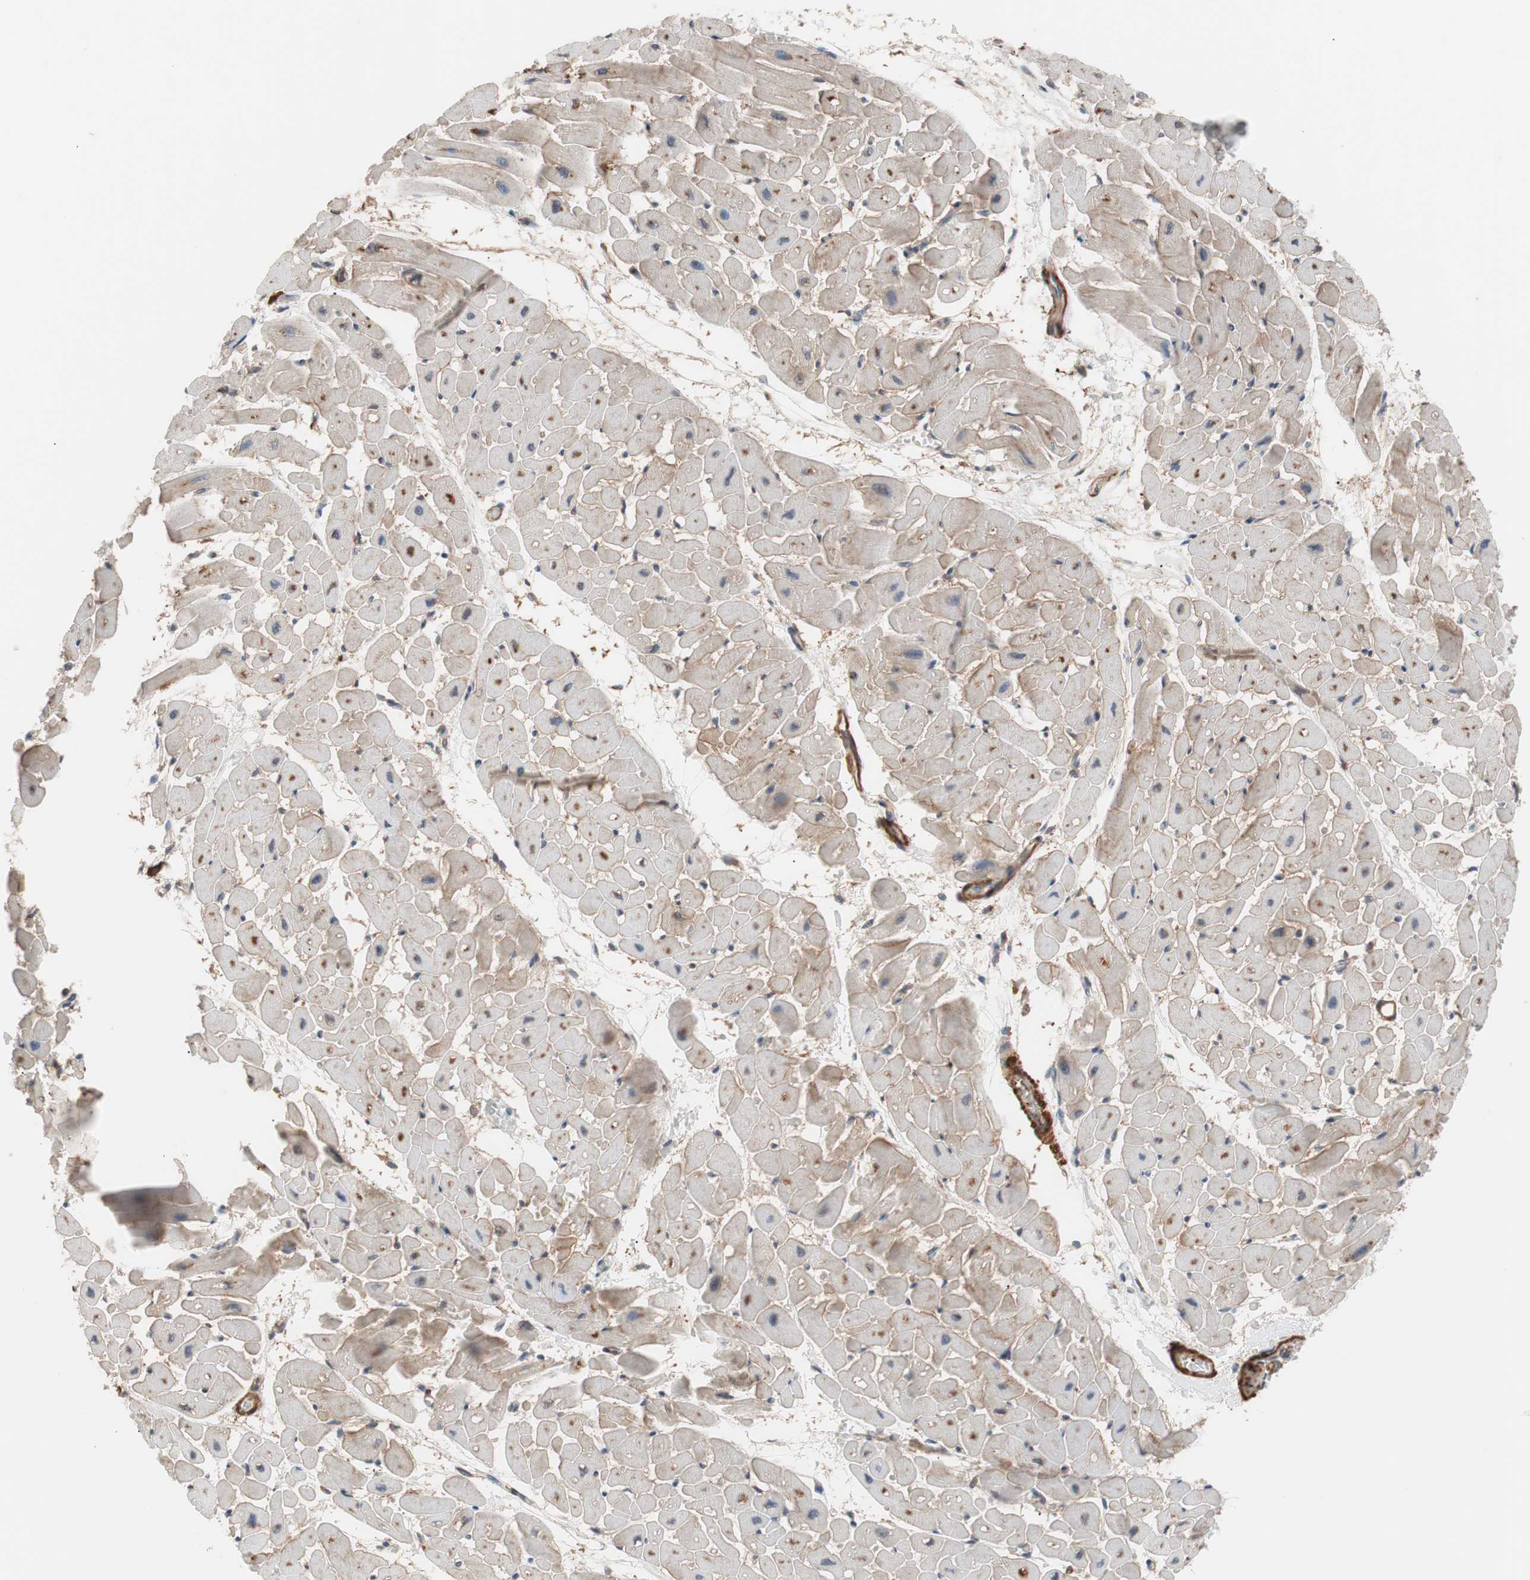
{"staining": {"intensity": "moderate", "quantity": "25%-75%", "location": "nuclear"}, "tissue": "heart muscle", "cell_type": "Cardiomyocytes", "image_type": "normal", "snomed": [{"axis": "morphology", "description": "Normal tissue, NOS"}, {"axis": "topography", "description": "Heart"}], "caption": "Brown immunohistochemical staining in benign human heart muscle exhibits moderate nuclear expression in about 25%-75% of cardiomyocytes. (Stains: DAB in brown, nuclei in blue, Microscopy: brightfield microscopy at high magnification).", "gene": "LITAF", "patient": {"sex": "male", "age": 45}}